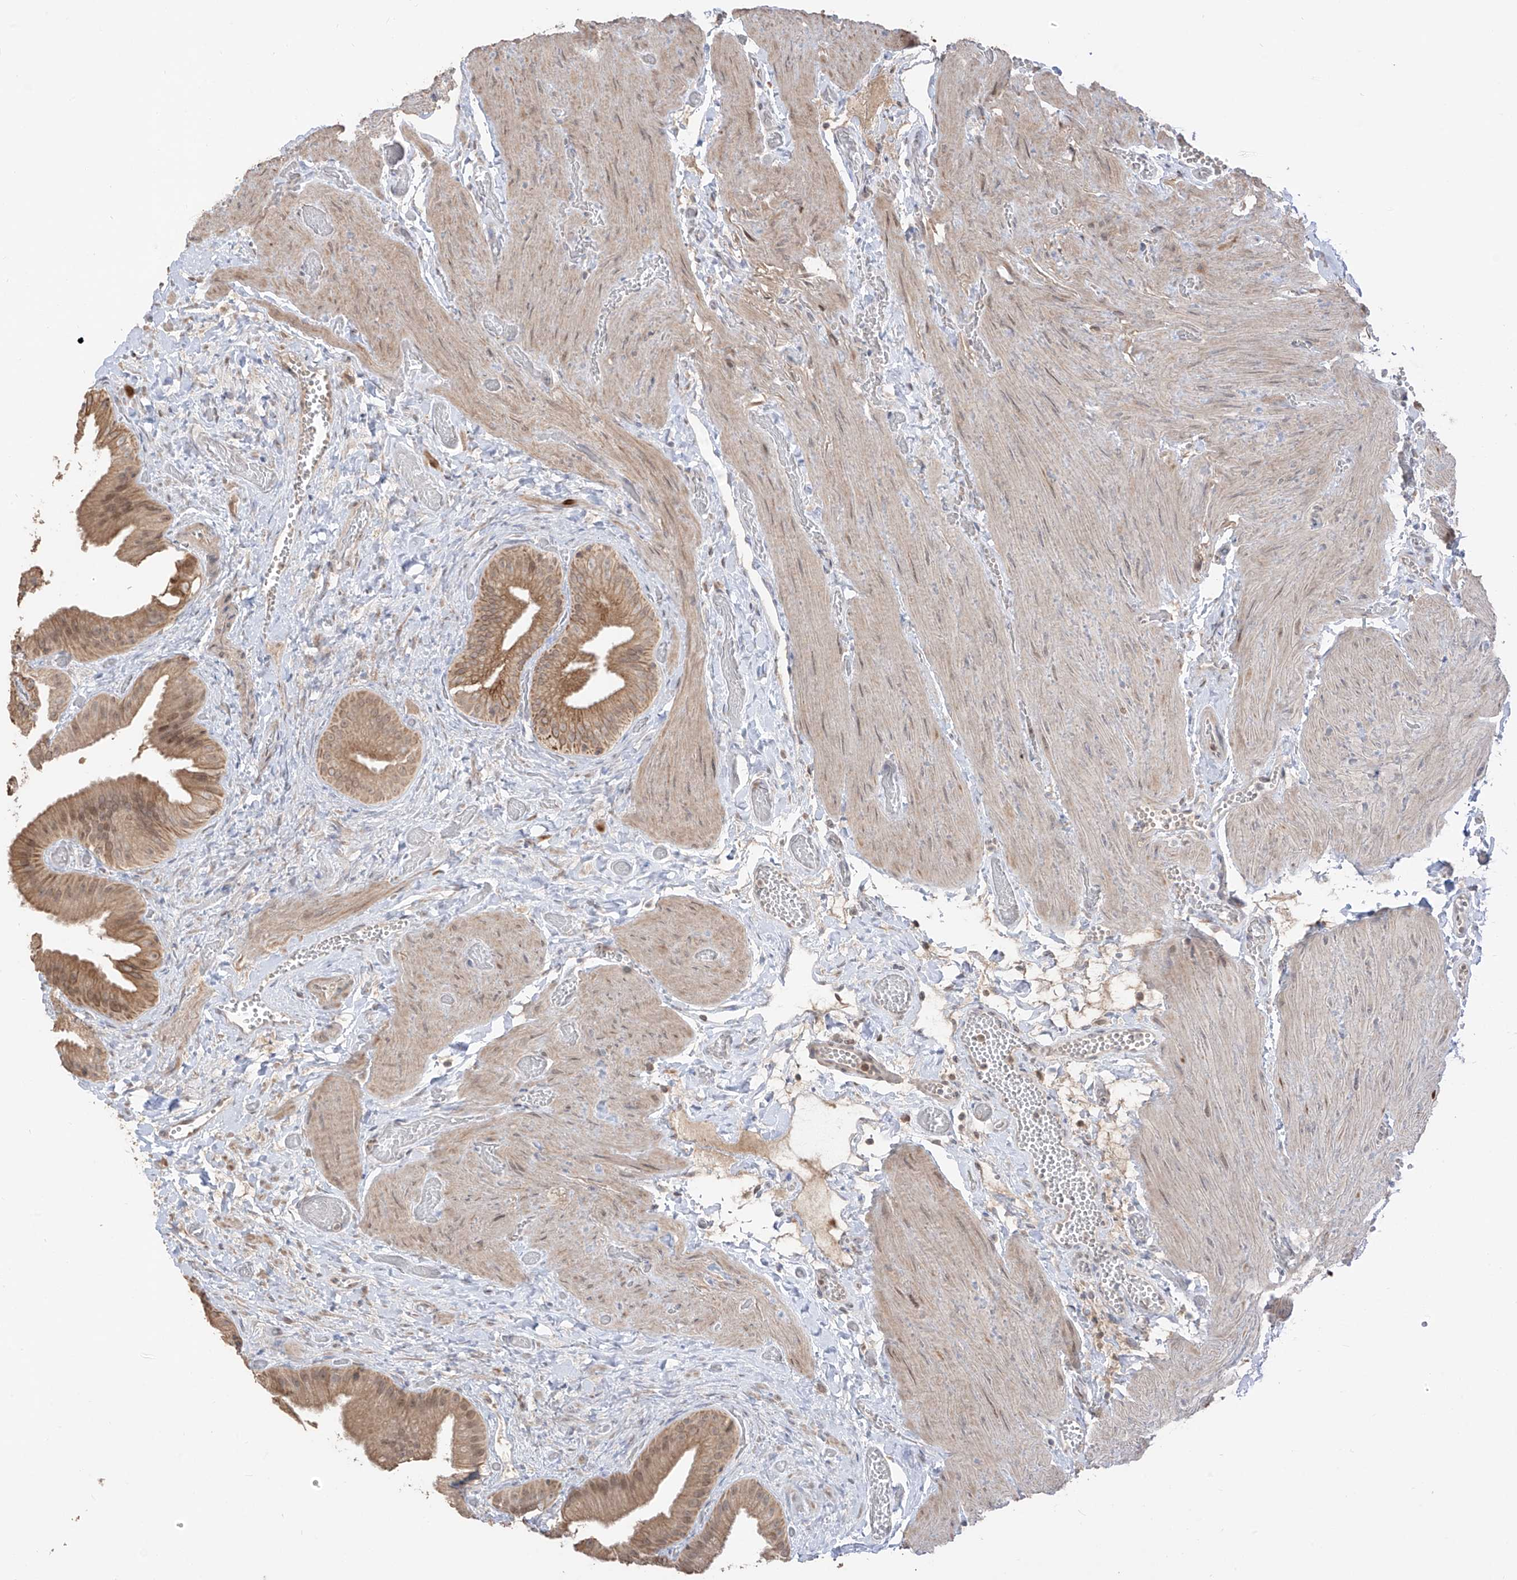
{"staining": {"intensity": "moderate", "quantity": ">75%", "location": "cytoplasmic/membranous,nuclear"}, "tissue": "gallbladder", "cell_type": "Glandular cells", "image_type": "normal", "snomed": [{"axis": "morphology", "description": "Normal tissue, NOS"}, {"axis": "topography", "description": "Gallbladder"}], "caption": "The photomicrograph exhibits staining of benign gallbladder, revealing moderate cytoplasmic/membranous,nuclear protein staining (brown color) within glandular cells.", "gene": "COLGALT2", "patient": {"sex": "female", "age": 64}}